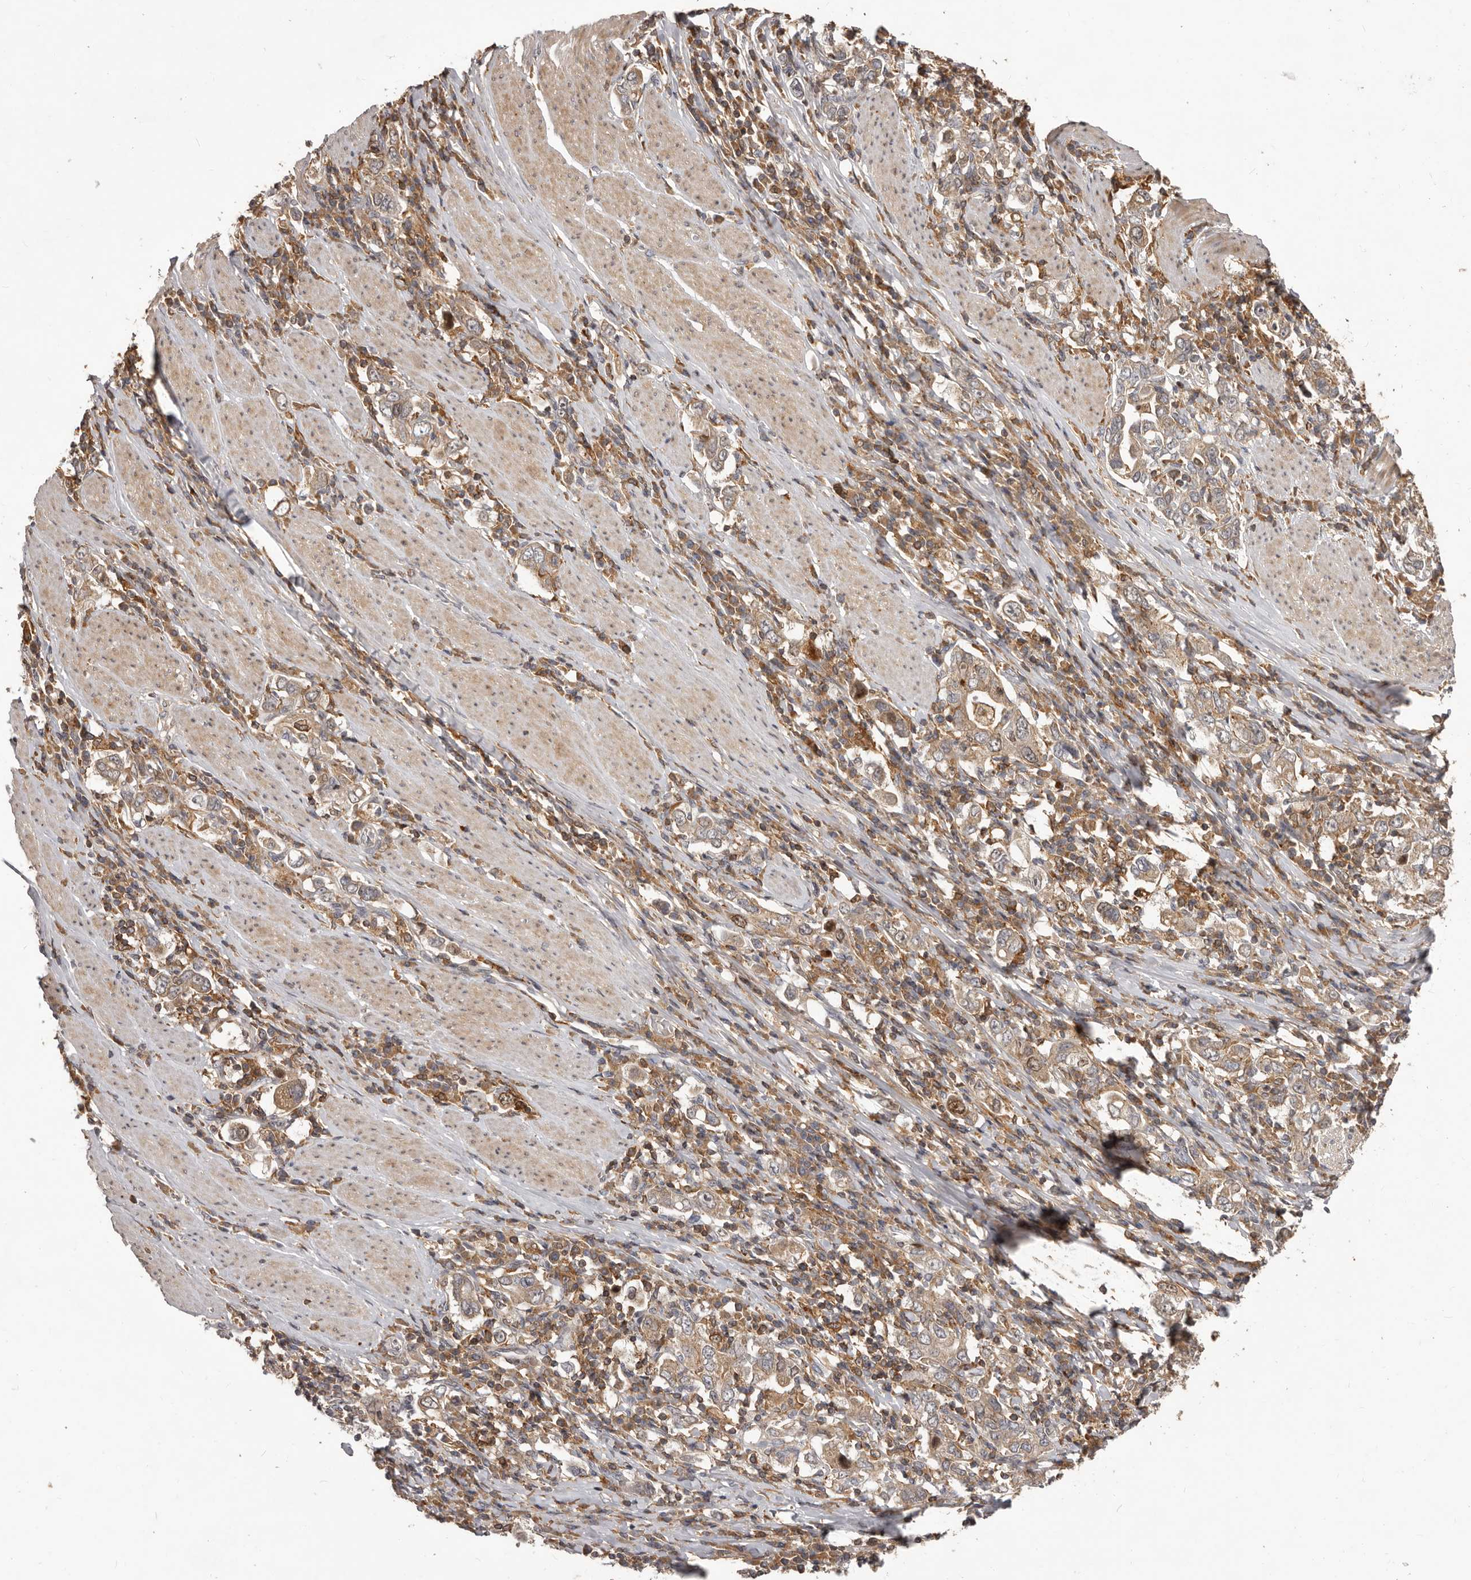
{"staining": {"intensity": "weak", "quantity": ">75%", "location": "cytoplasmic/membranous"}, "tissue": "stomach cancer", "cell_type": "Tumor cells", "image_type": "cancer", "snomed": [{"axis": "morphology", "description": "Adenocarcinoma, NOS"}, {"axis": "topography", "description": "Stomach, upper"}], "caption": "Protein analysis of adenocarcinoma (stomach) tissue demonstrates weak cytoplasmic/membranous positivity in about >75% of tumor cells. (brown staining indicates protein expression, while blue staining denotes nuclei).", "gene": "RNF187", "patient": {"sex": "male", "age": 62}}